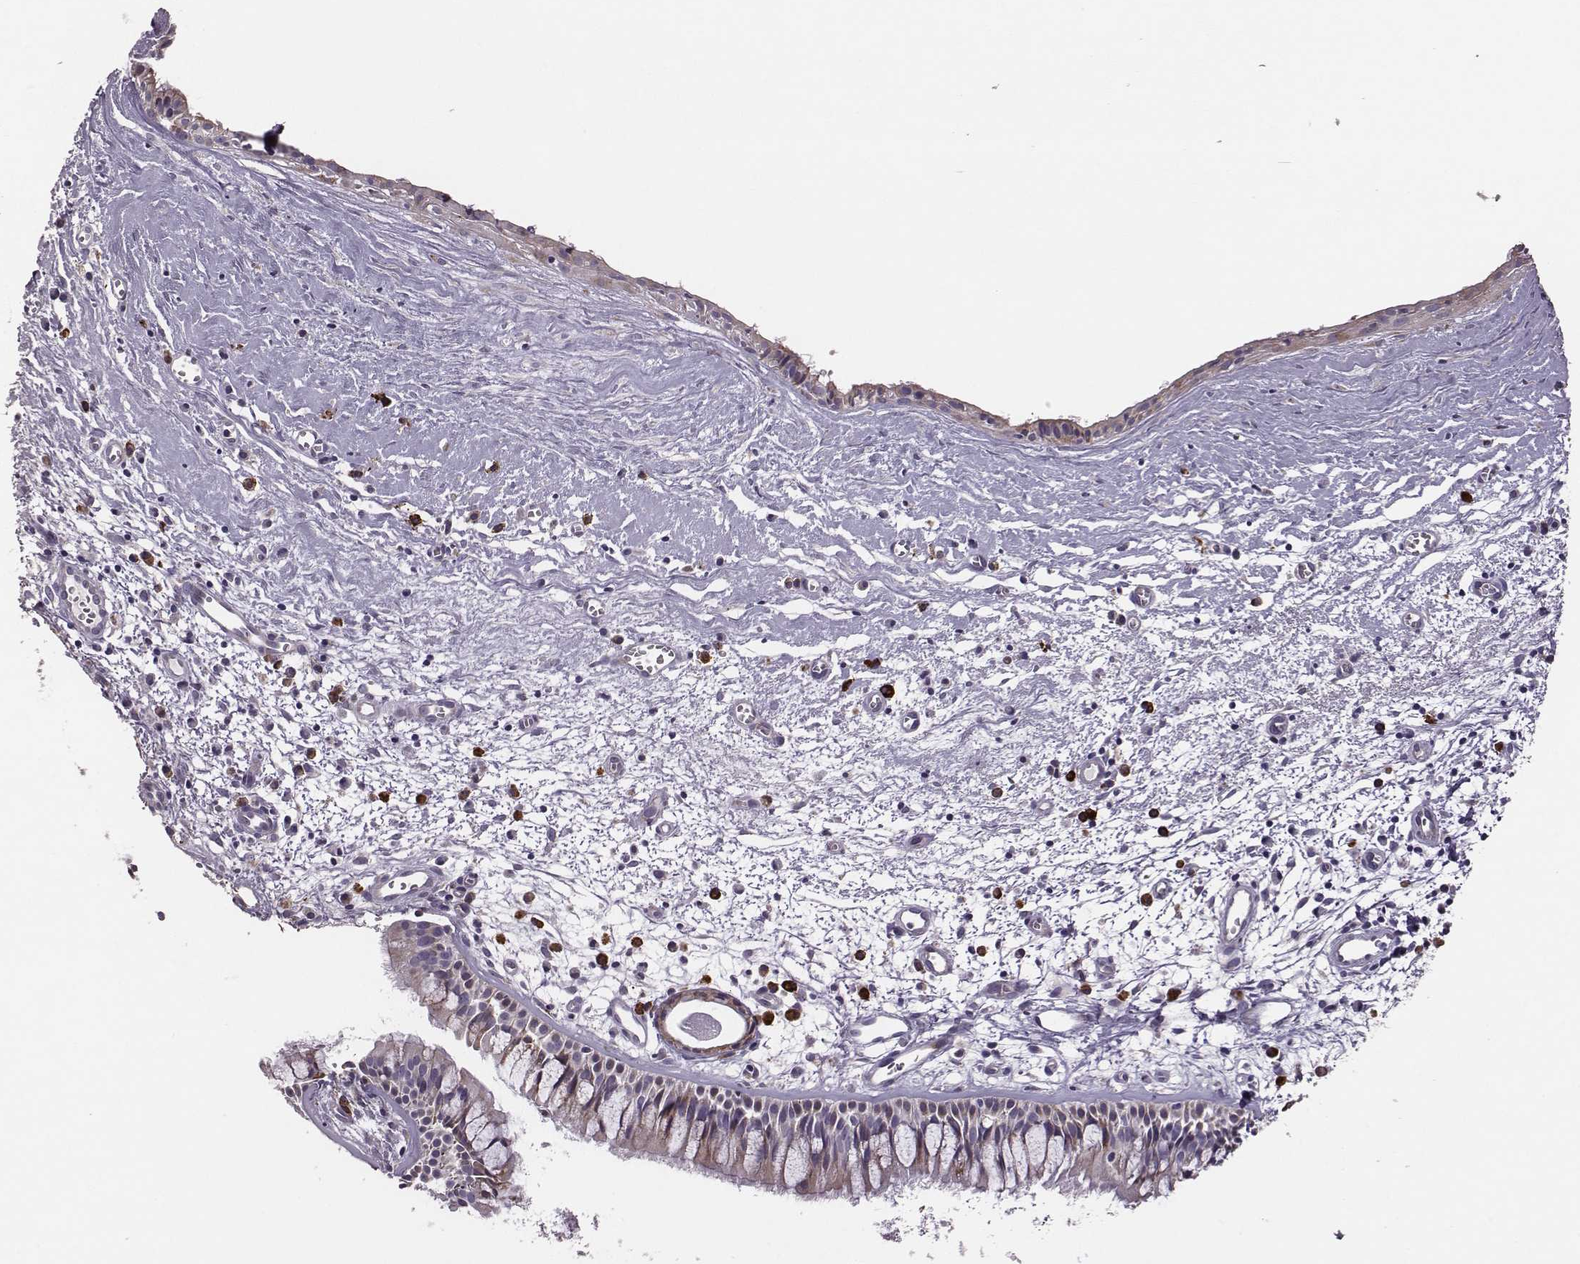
{"staining": {"intensity": "moderate", "quantity": "<25%", "location": "cytoplasmic/membranous"}, "tissue": "nasopharynx", "cell_type": "Respiratory epithelial cells", "image_type": "normal", "snomed": [{"axis": "morphology", "description": "Normal tissue, NOS"}, {"axis": "topography", "description": "Nasopharynx"}], "caption": "Nasopharynx stained with DAB immunohistochemistry demonstrates low levels of moderate cytoplasmic/membranous positivity in approximately <25% of respiratory epithelial cells.", "gene": "SELENOI", "patient": {"sex": "male", "age": 83}}